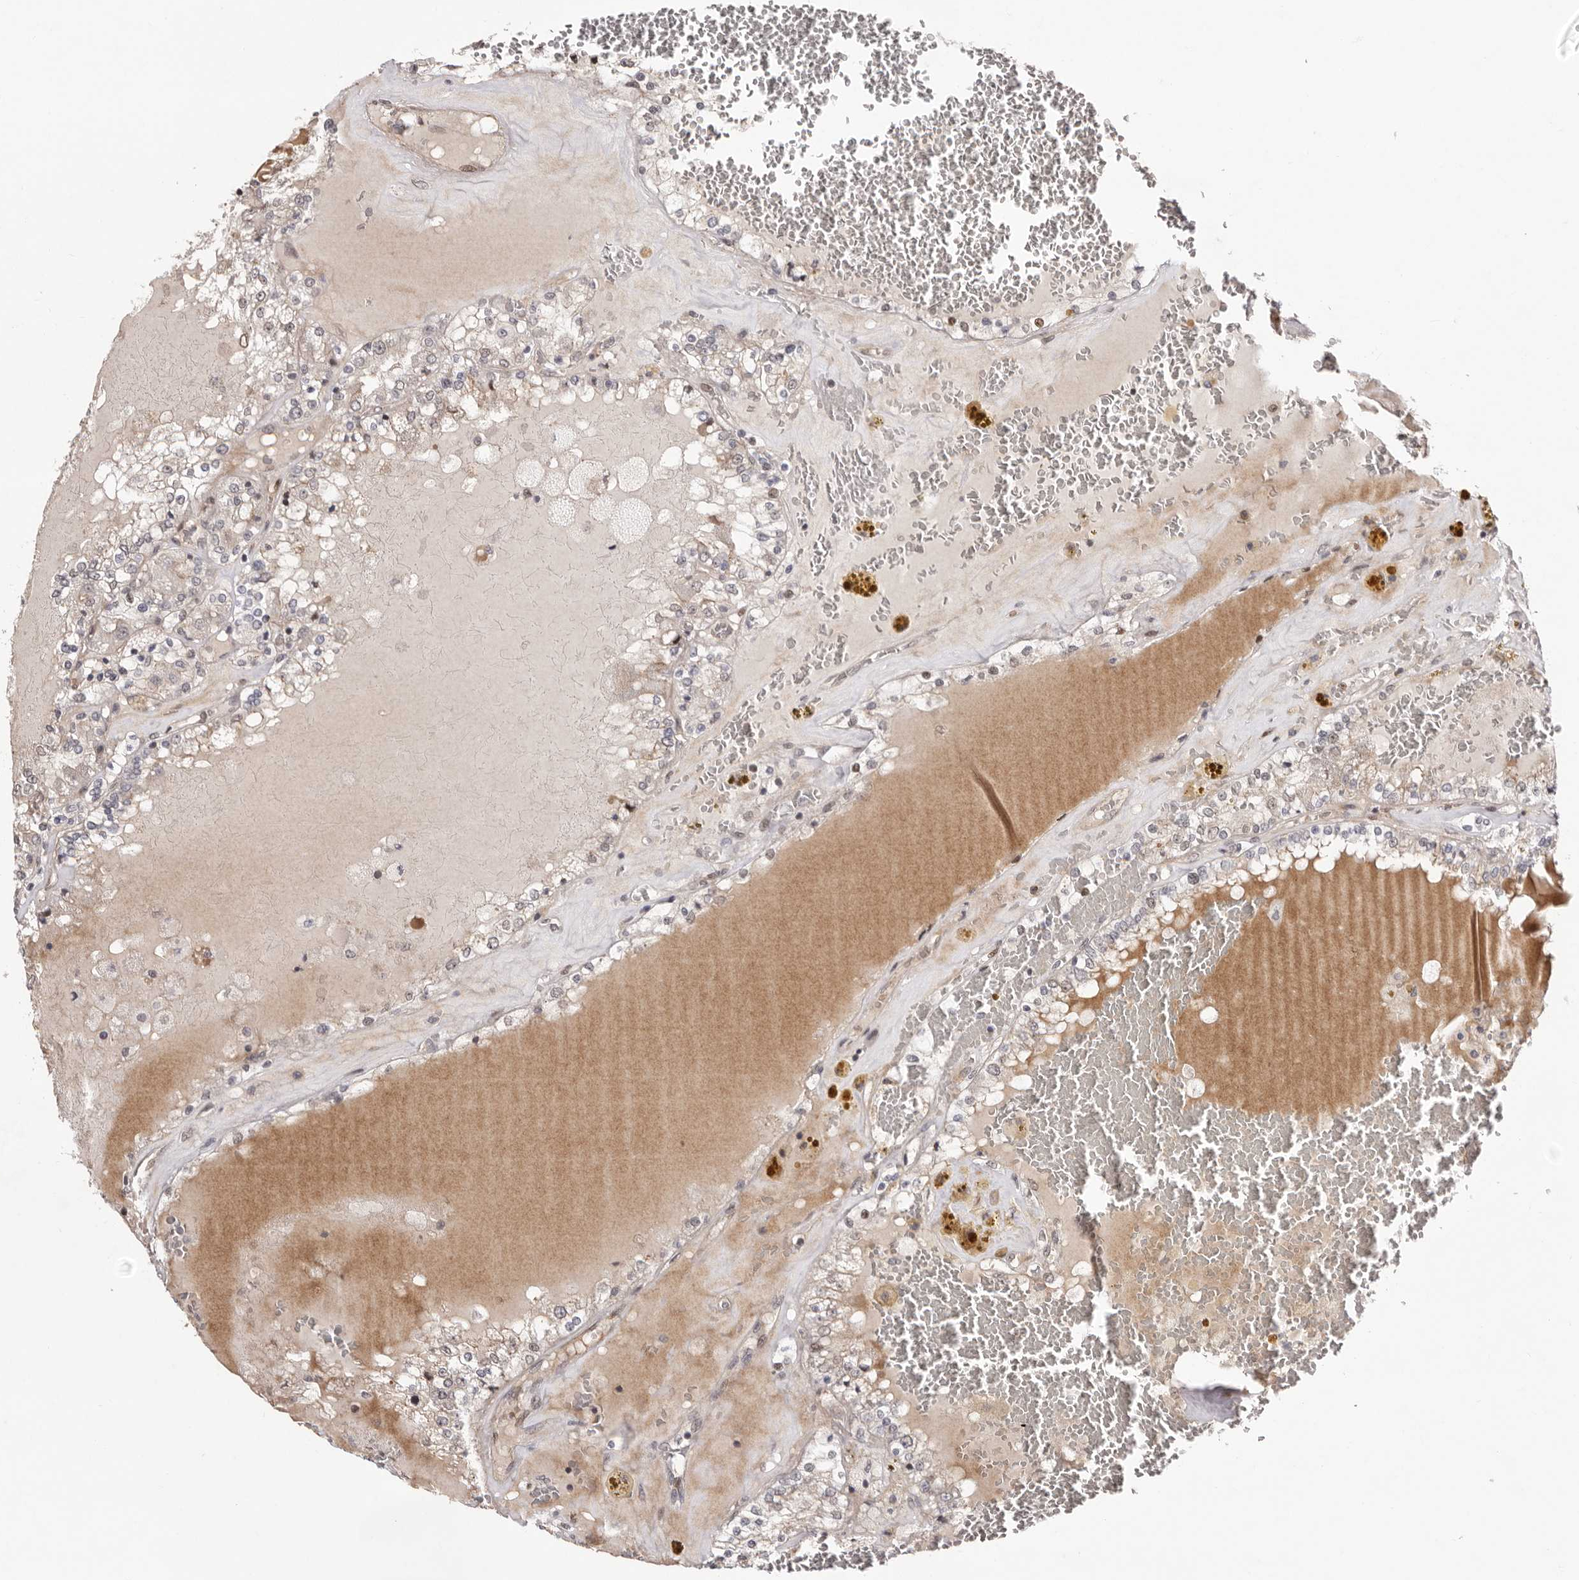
{"staining": {"intensity": "negative", "quantity": "none", "location": "none"}, "tissue": "renal cancer", "cell_type": "Tumor cells", "image_type": "cancer", "snomed": [{"axis": "morphology", "description": "Adenocarcinoma, NOS"}, {"axis": "topography", "description": "Kidney"}], "caption": "An image of human adenocarcinoma (renal) is negative for staining in tumor cells.", "gene": "GLRX3", "patient": {"sex": "female", "age": 56}}